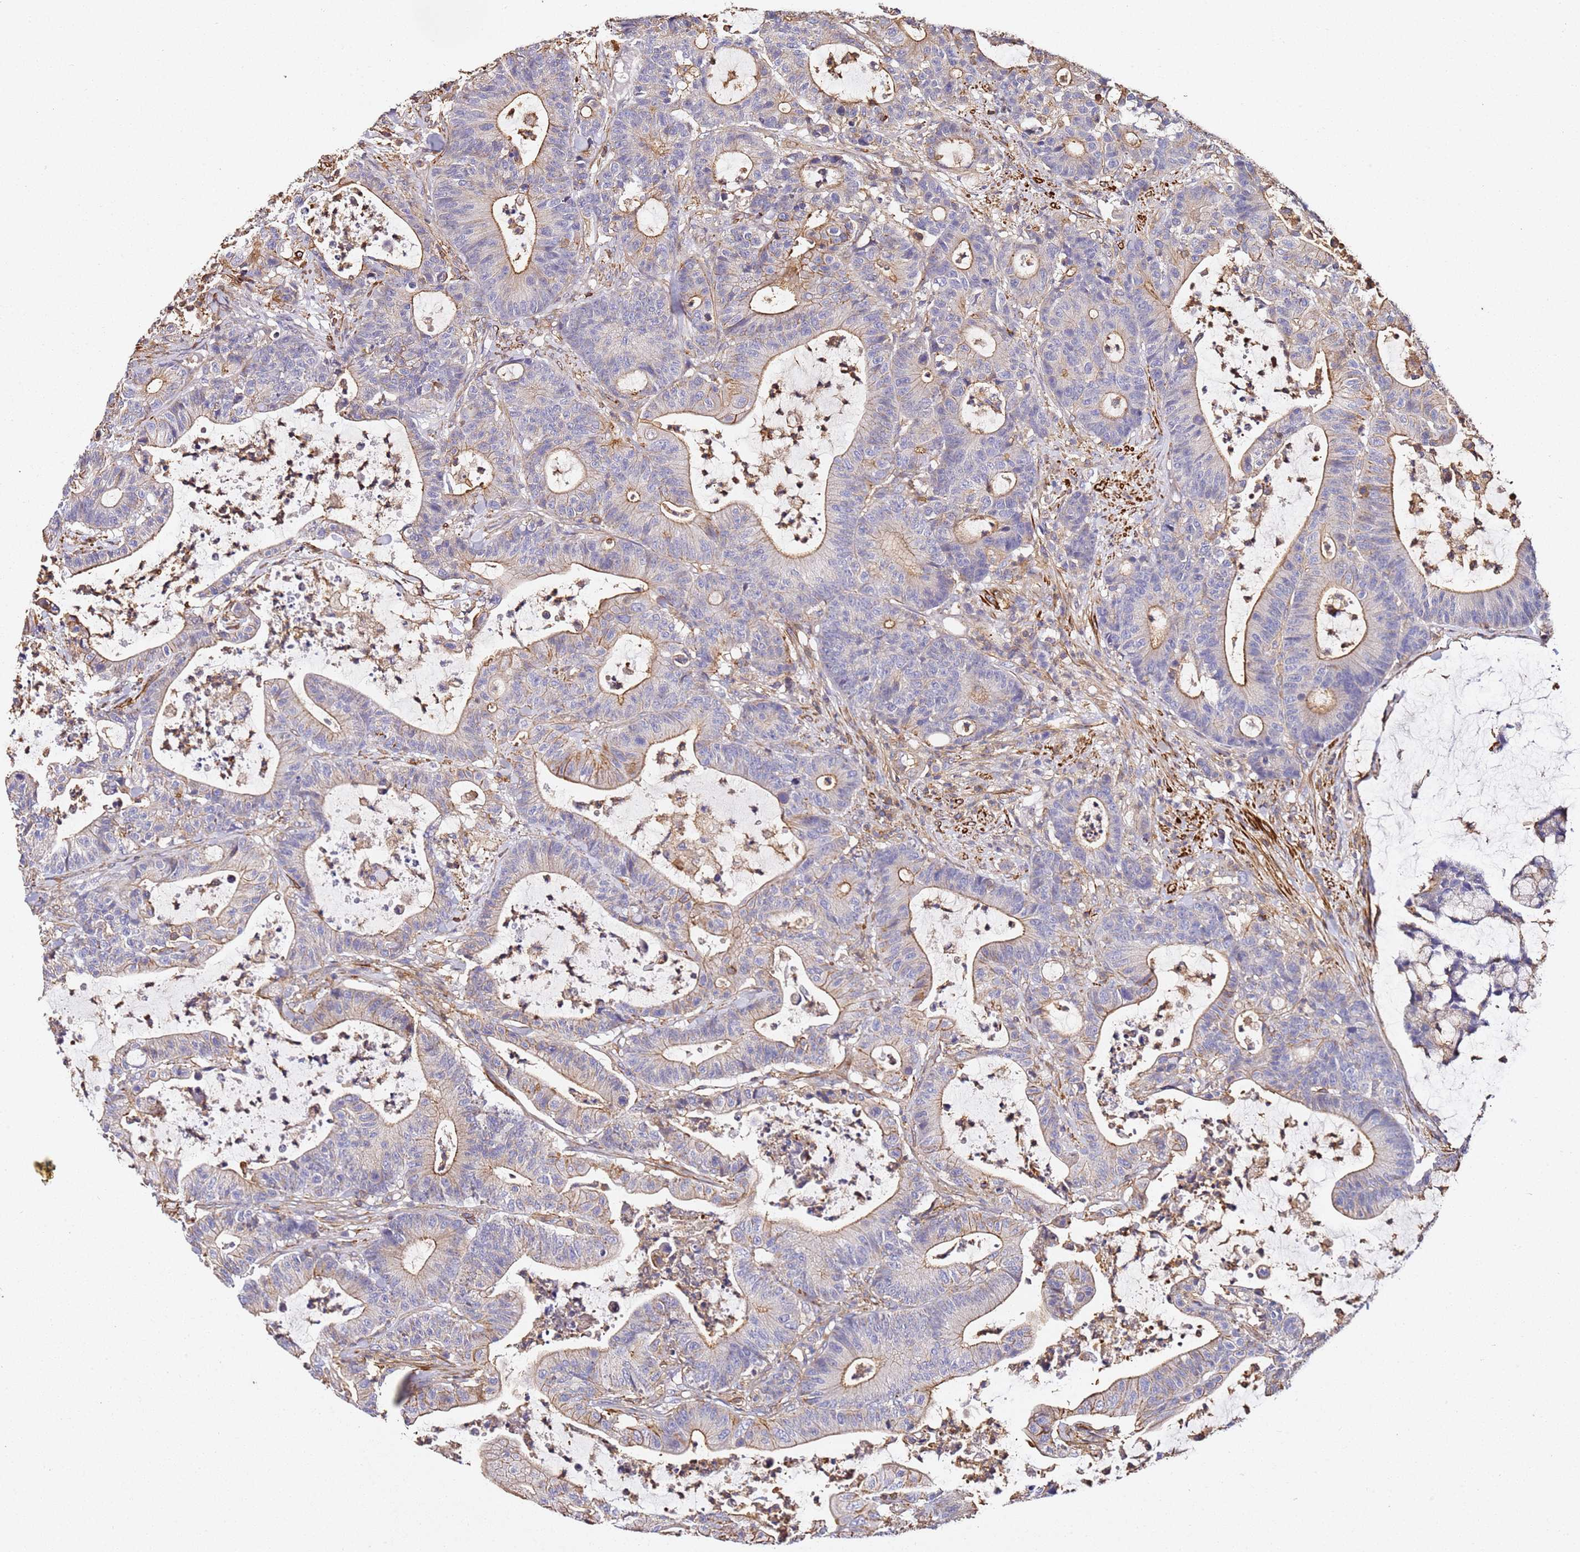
{"staining": {"intensity": "moderate", "quantity": "25%-75%", "location": "cytoplasmic/membranous"}, "tissue": "colorectal cancer", "cell_type": "Tumor cells", "image_type": "cancer", "snomed": [{"axis": "morphology", "description": "Adenocarcinoma, NOS"}, {"axis": "topography", "description": "Colon"}], "caption": "Immunohistochemical staining of human colorectal cancer (adenocarcinoma) demonstrates medium levels of moderate cytoplasmic/membranous positivity in about 25%-75% of tumor cells.", "gene": "ZNF671", "patient": {"sex": "female", "age": 84}}